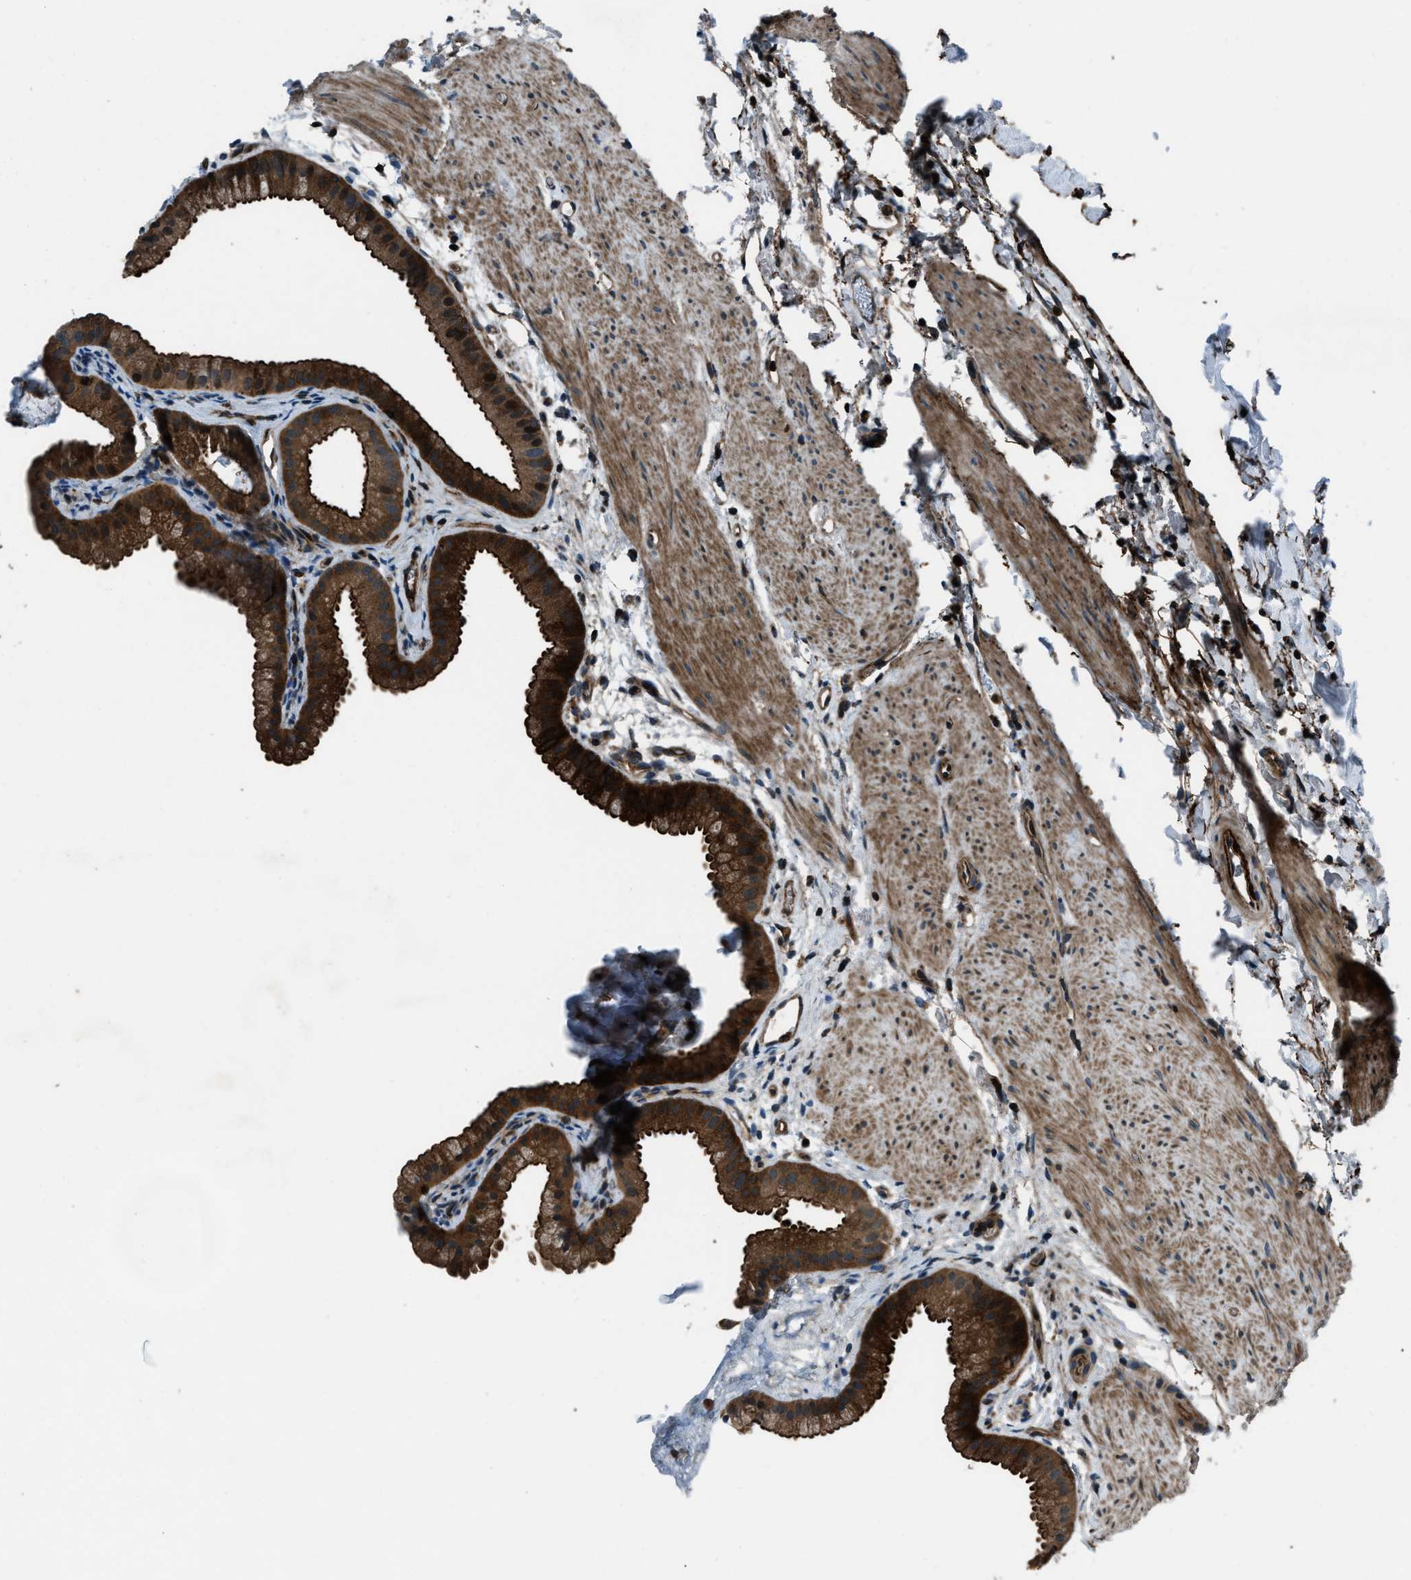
{"staining": {"intensity": "strong", "quantity": ">75%", "location": "cytoplasmic/membranous,nuclear"}, "tissue": "gallbladder", "cell_type": "Glandular cells", "image_type": "normal", "snomed": [{"axis": "morphology", "description": "Normal tissue, NOS"}, {"axis": "topography", "description": "Gallbladder"}], "caption": "Benign gallbladder demonstrates strong cytoplasmic/membranous,nuclear staining in approximately >75% of glandular cells.", "gene": "SNX30", "patient": {"sex": "female", "age": 64}}